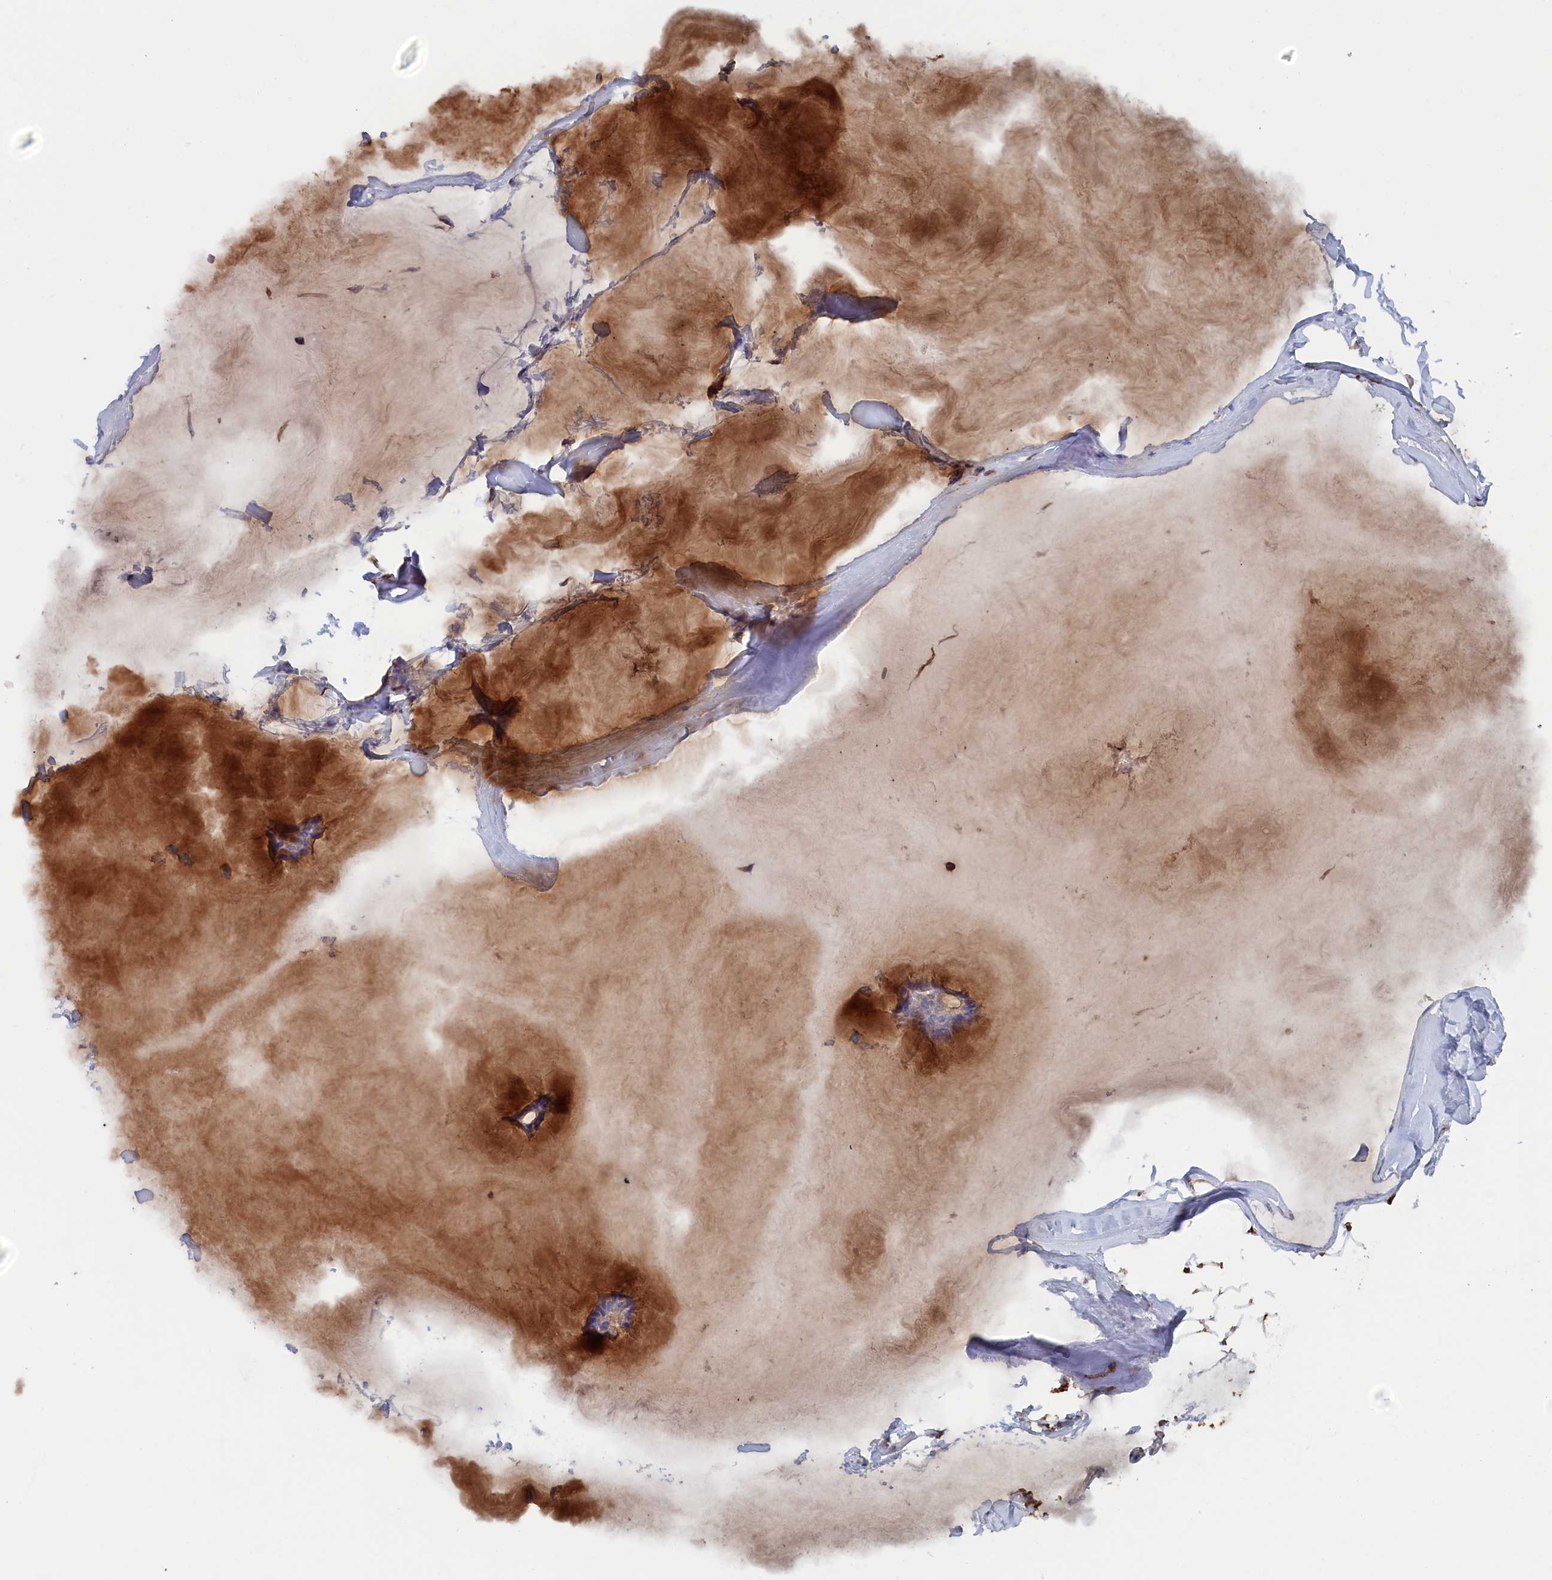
{"staining": {"intensity": "negative", "quantity": "none", "location": "none"}, "tissue": "breast cancer", "cell_type": "Tumor cells", "image_type": "cancer", "snomed": [{"axis": "morphology", "description": "Duct carcinoma"}, {"axis": "topography", "description": "Breast"}], "caption": "High magnification brightfield microscopy of invasive ductal carcinoma (breast) stained with DAB (brown) and counterstained with hematoxylin (blue): tumor cells show no significant expression. Brightfield microscopy of immunohistochemistry stained with DAB (3,3'-diaminobenzidine) (brown) and hematoxylin (blue), captured at high magnification.", "gene": "COG7", "patient": {"sex": "female", "age": 93}}